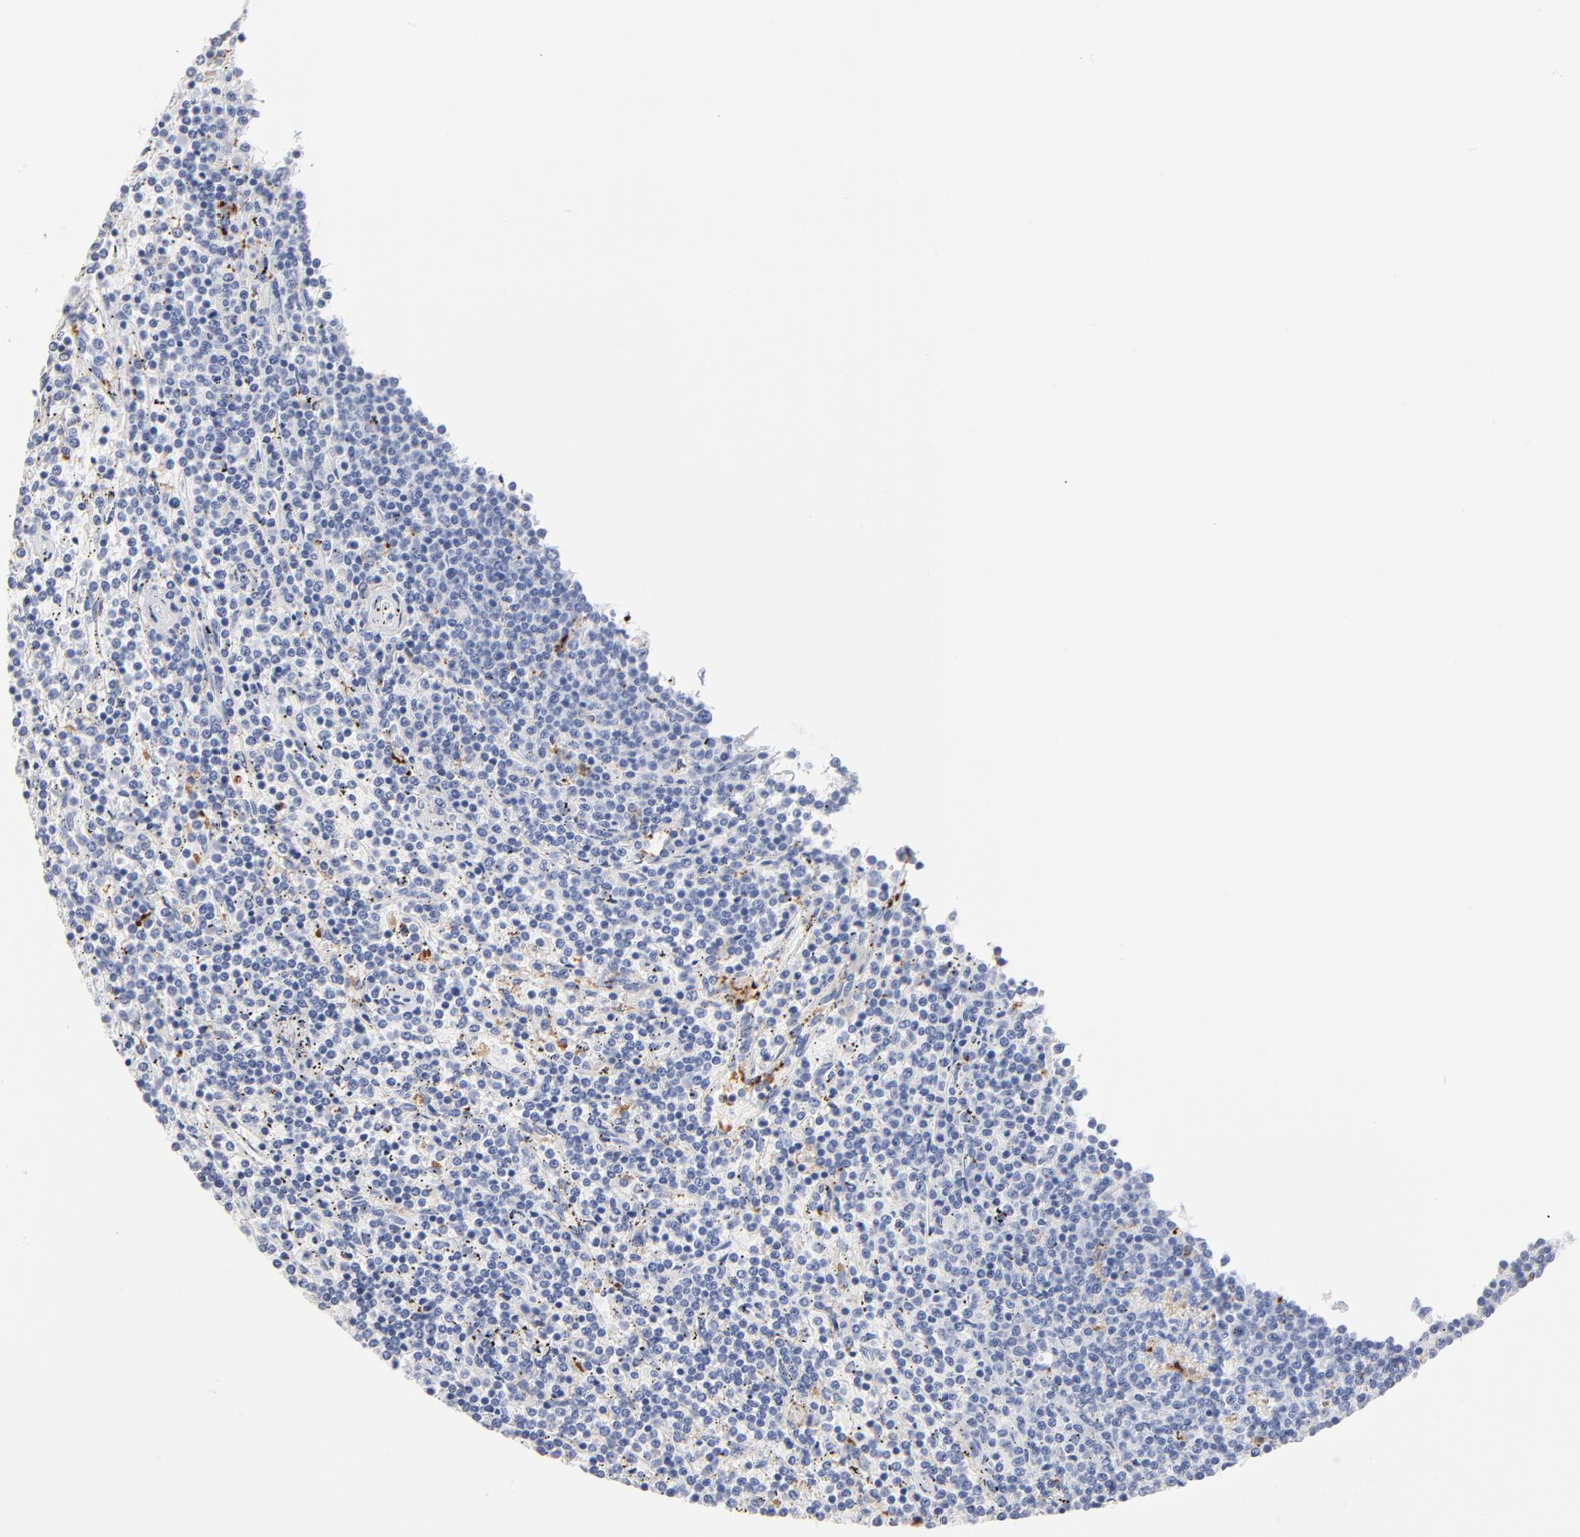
{"staining": {"intensity": "negative", "quantity": "none", "location": "none"}, "tissue": "lymphoma", "cell_type": "Tumor cells", "image_type": "cancer", "snomed": [{"axis": "morphology", "description": "Malignant lymphoma, non-Hodgkin's type, Low grade"}, {"axis": "topography", "description": "Spleen"}], "caption": "This image is of lymphoma stained with immunohistochemistry (IHC) to label a protein in brown with the nuclei are counter-stained blue. There is no staining in tumor cells.", "gene": "IFIT2", "patient": {"sex": "female", "age": 50}}